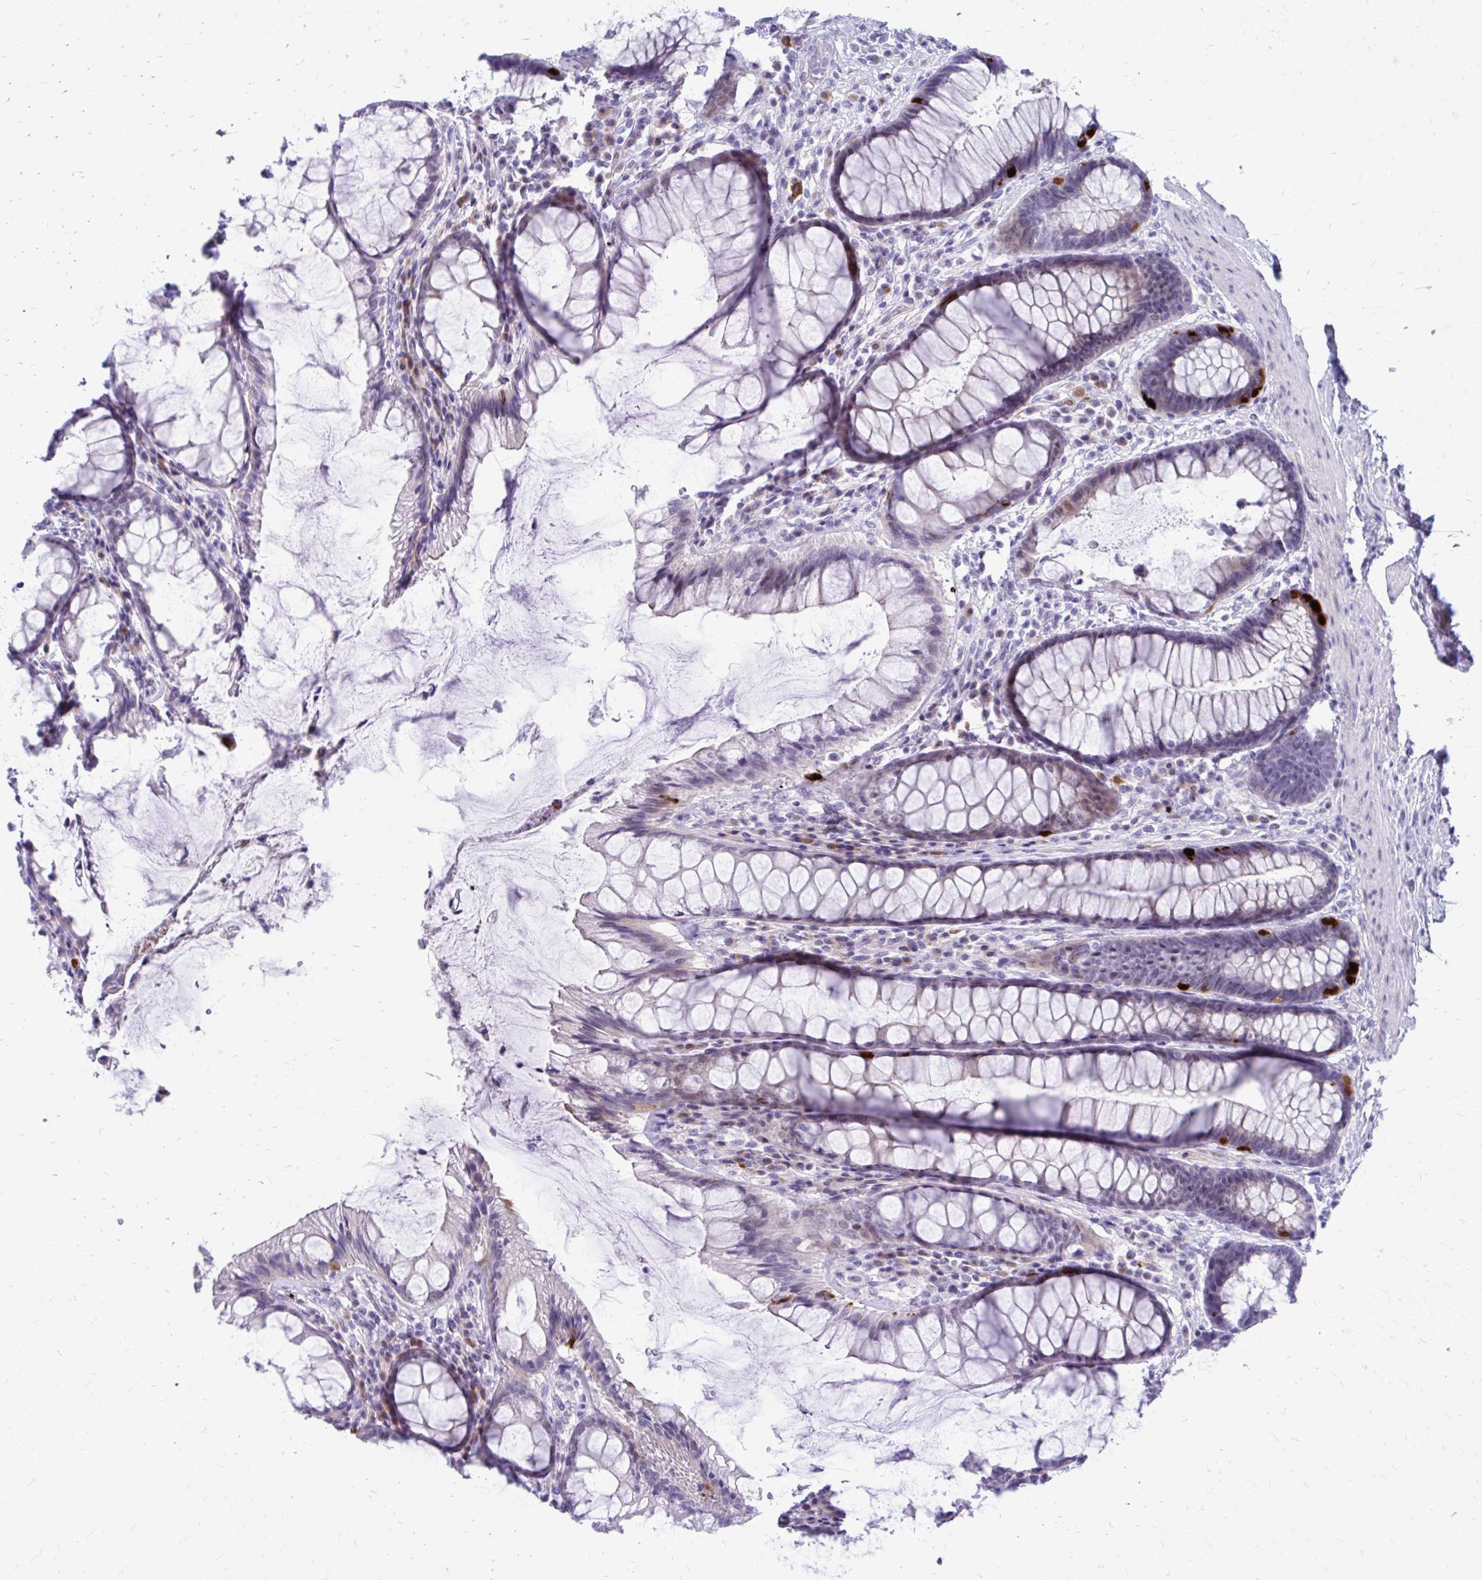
{"staining": {"intensity": "strong", "quantity": "<25%", "location": "cytoplasmic/membranous"}, "tissue": "rectum", "cell_type": "Glandular cells", "image_type": "normal", "snomed": [{"axis": "morphology", "description": "Normal tissue, NOS"}, {"axis": "topography", "description": "Rectum"}], "caption": "Protein positivity by IHC exhibits strong cytoplasmic/membranous expression in approximately <25% of glandular cells in unremarkable rectum.", "gene": "LCN15", "patient": {"sex": "male", "age": 72}}